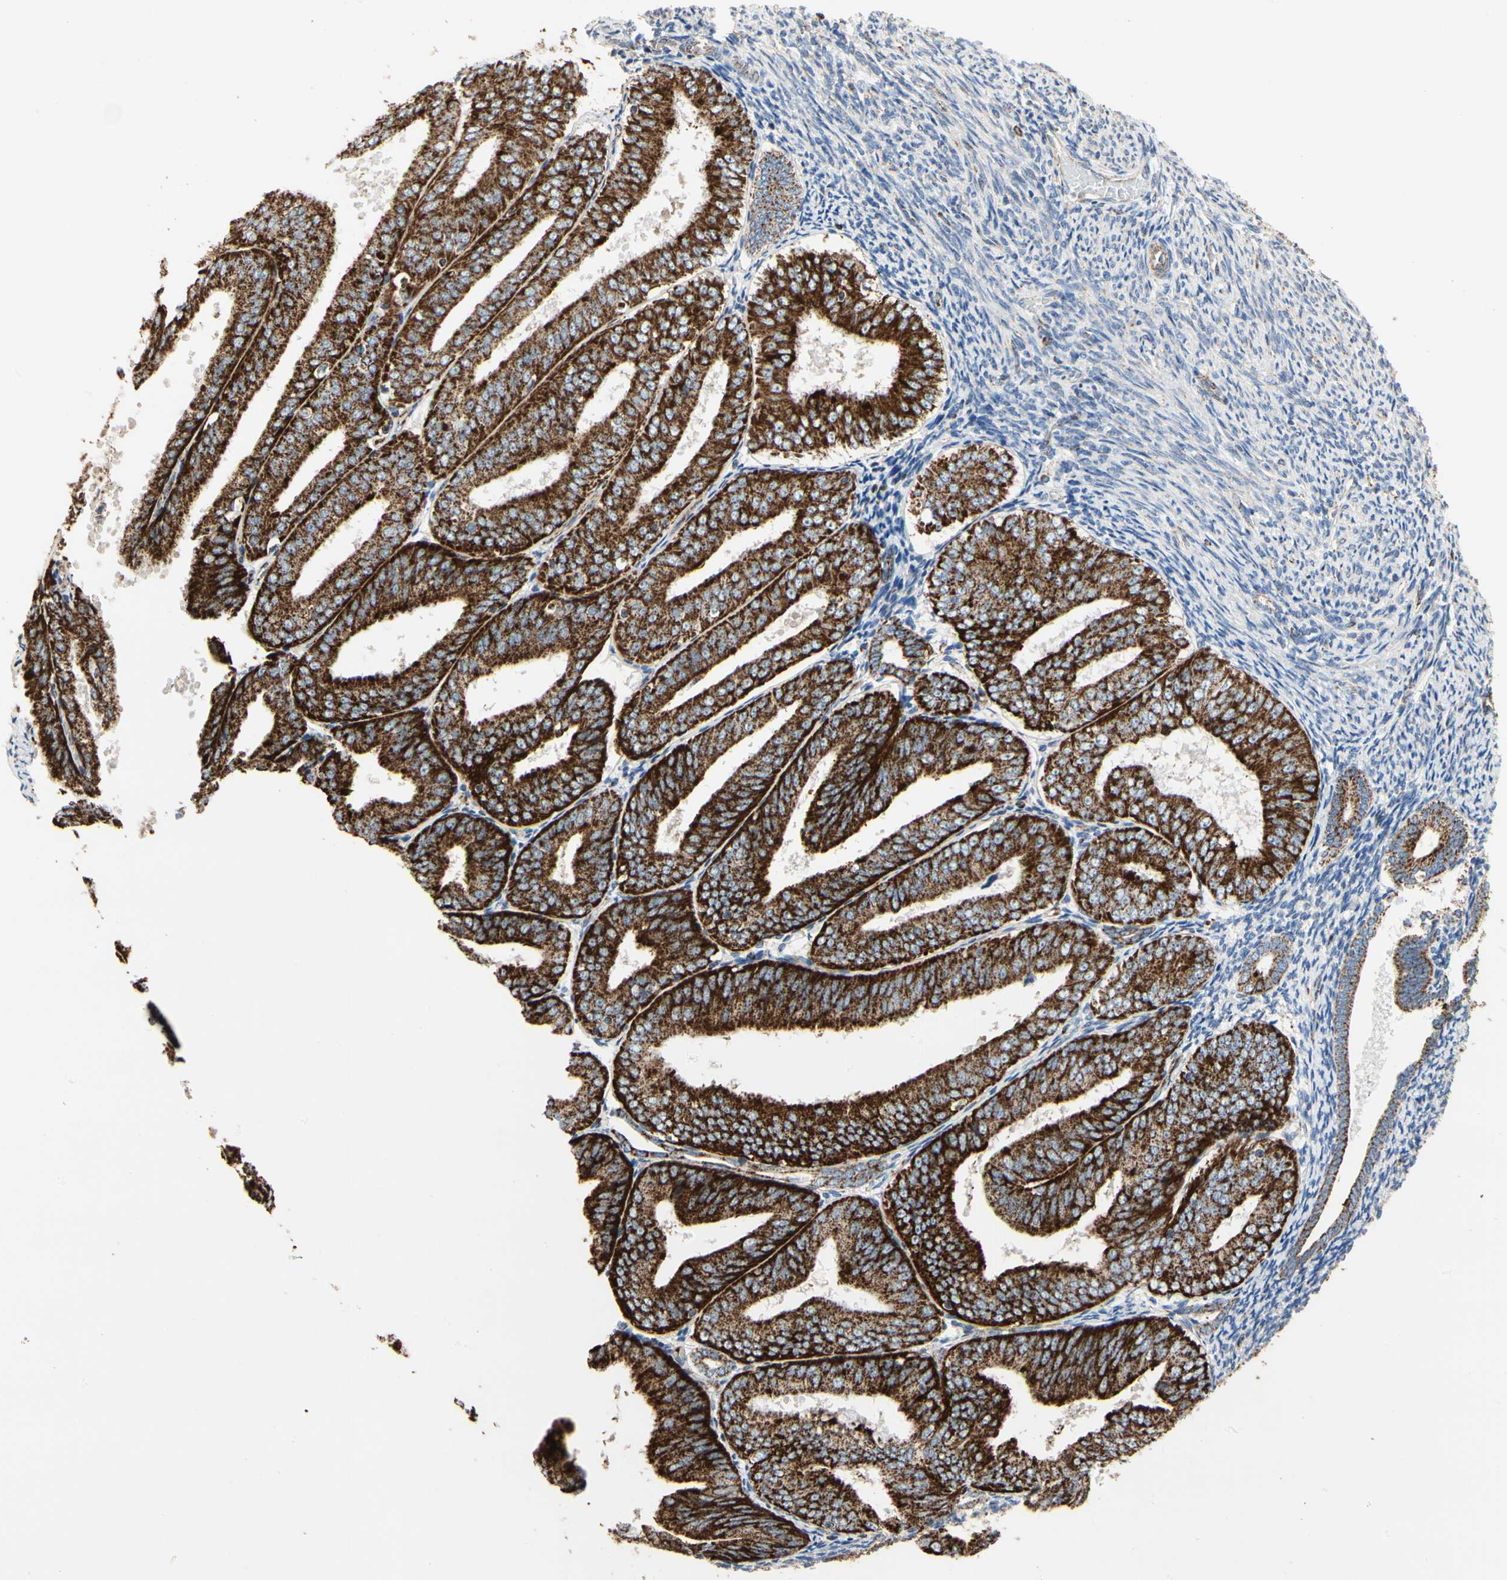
{"staining": {"intensity": "strong", "quantity": "25%-75%", "location": "cytoplasmic/membranous"}, "tissue": "endometrial cancer", "cell_type": "Tumor cells", "image_type": "cancer", "snomed": [{"axis": "morphology", "description": "Adenocarcinoma, NOS"}, {"axis": "topography", "description": "Endometrium"}], "caption": "High-magnification brightfield microscopy of endometrial adenocarcinoma stained with DAB (brown) and counterstained with hematoxylin (blue). tumor cells exhibit strong cytoplasmic/membranous staining is present in about25%-75% of cells. (Stains: DAB in brown, nuclei in blue, Microscopy: brightfield microscopy at high magnification).", "gene": "TUBA1A", "patient": {"sex": "female", "age": 59}}